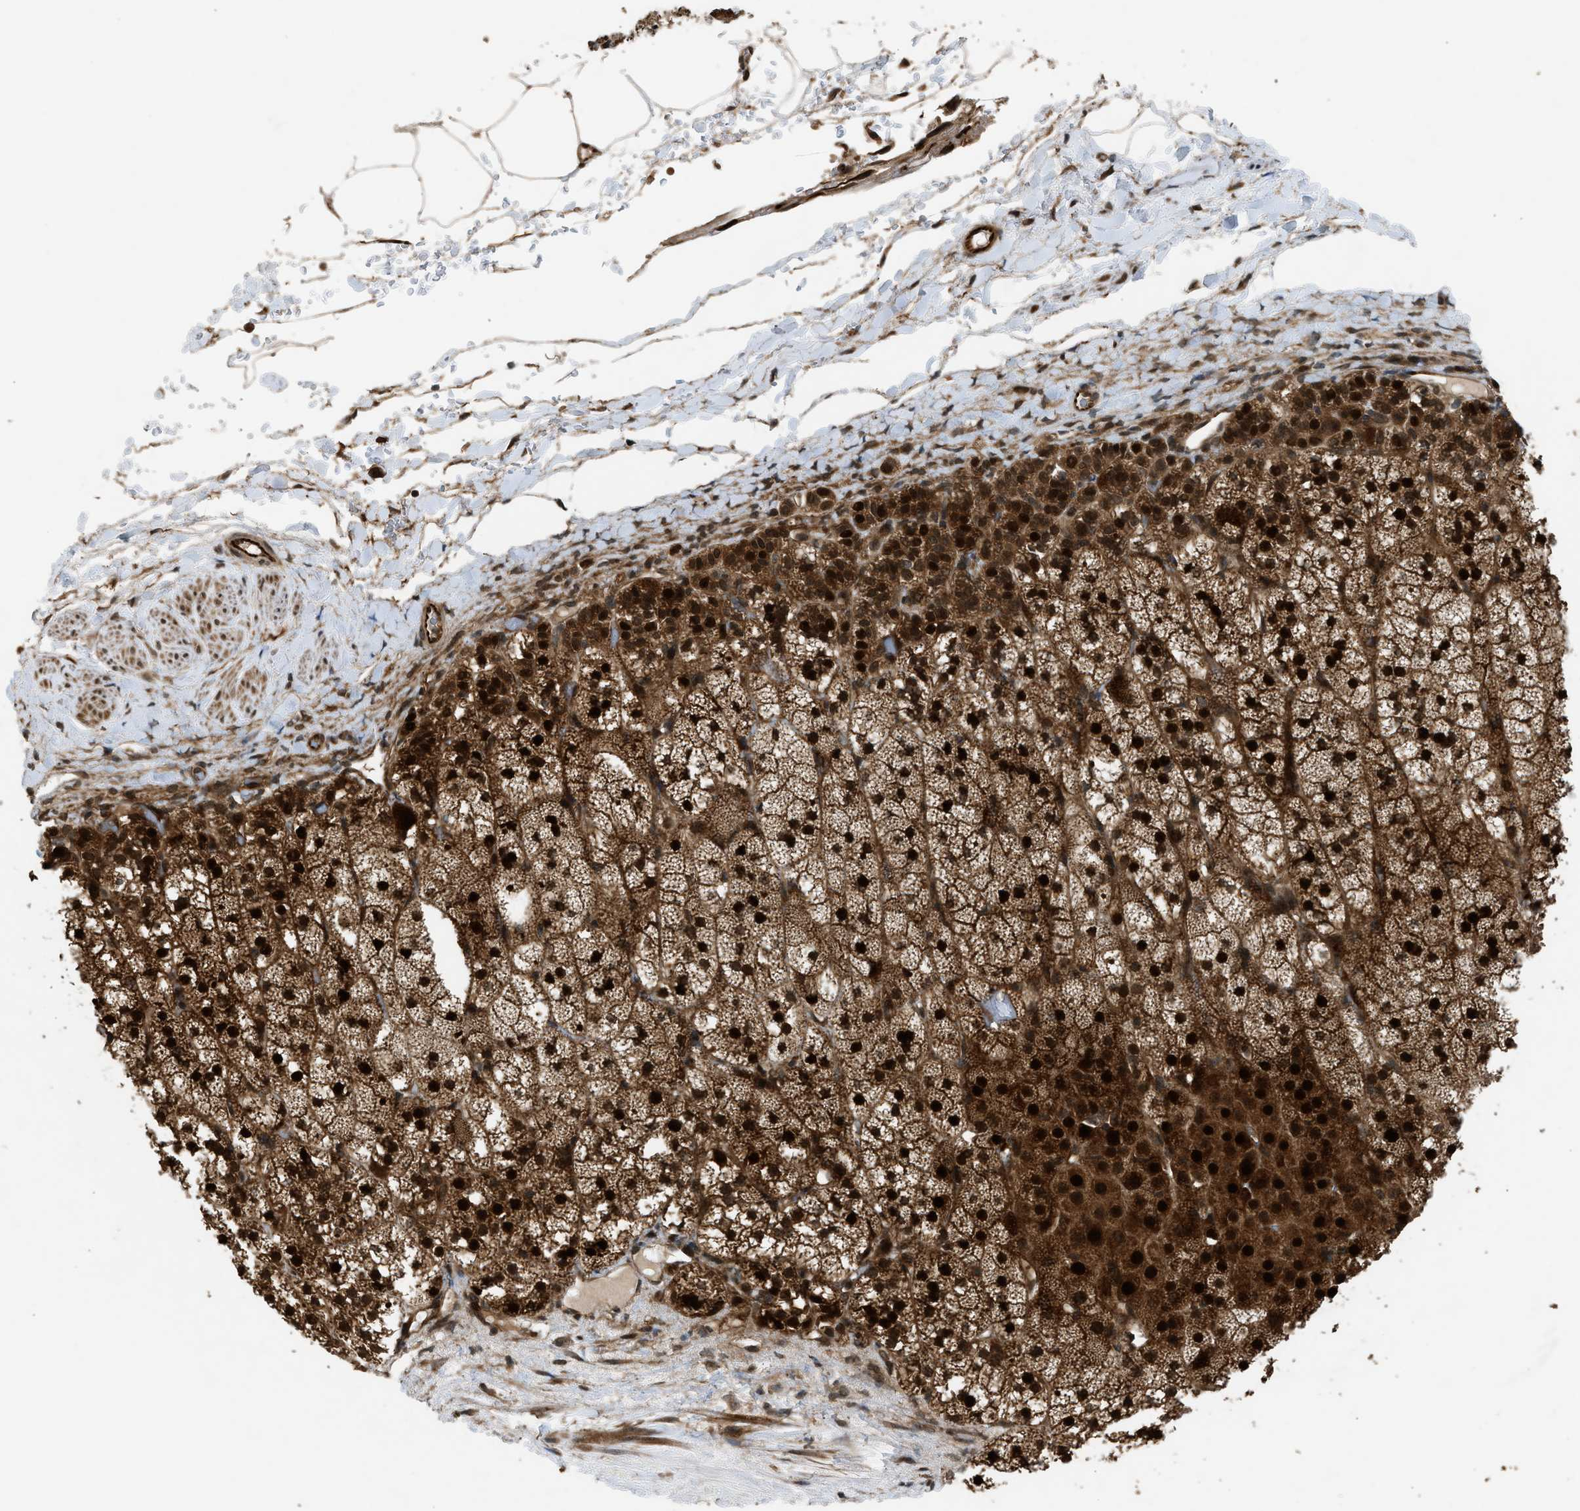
{"staining": {"intensity": "strong", "quantity": "25%-75%", "location": "cytoplasmic/membranous,nuclear"}, "tissue": "adrenal gland", "cell_type": "Glandular cells", "image_type": "normal", "snomed": [{"axis": "morphology", "description": "Normal tissue, NOS"}, {"axis": "topography", "description": "Adrenal gland"}], "caption": "Adrenal gland stained for a protein displays strong cytoplasmic/membranous,nuclear positivity in glandular cells.", "gene": "TXNL1", "patient": {"sex": "male", "age": 35}}